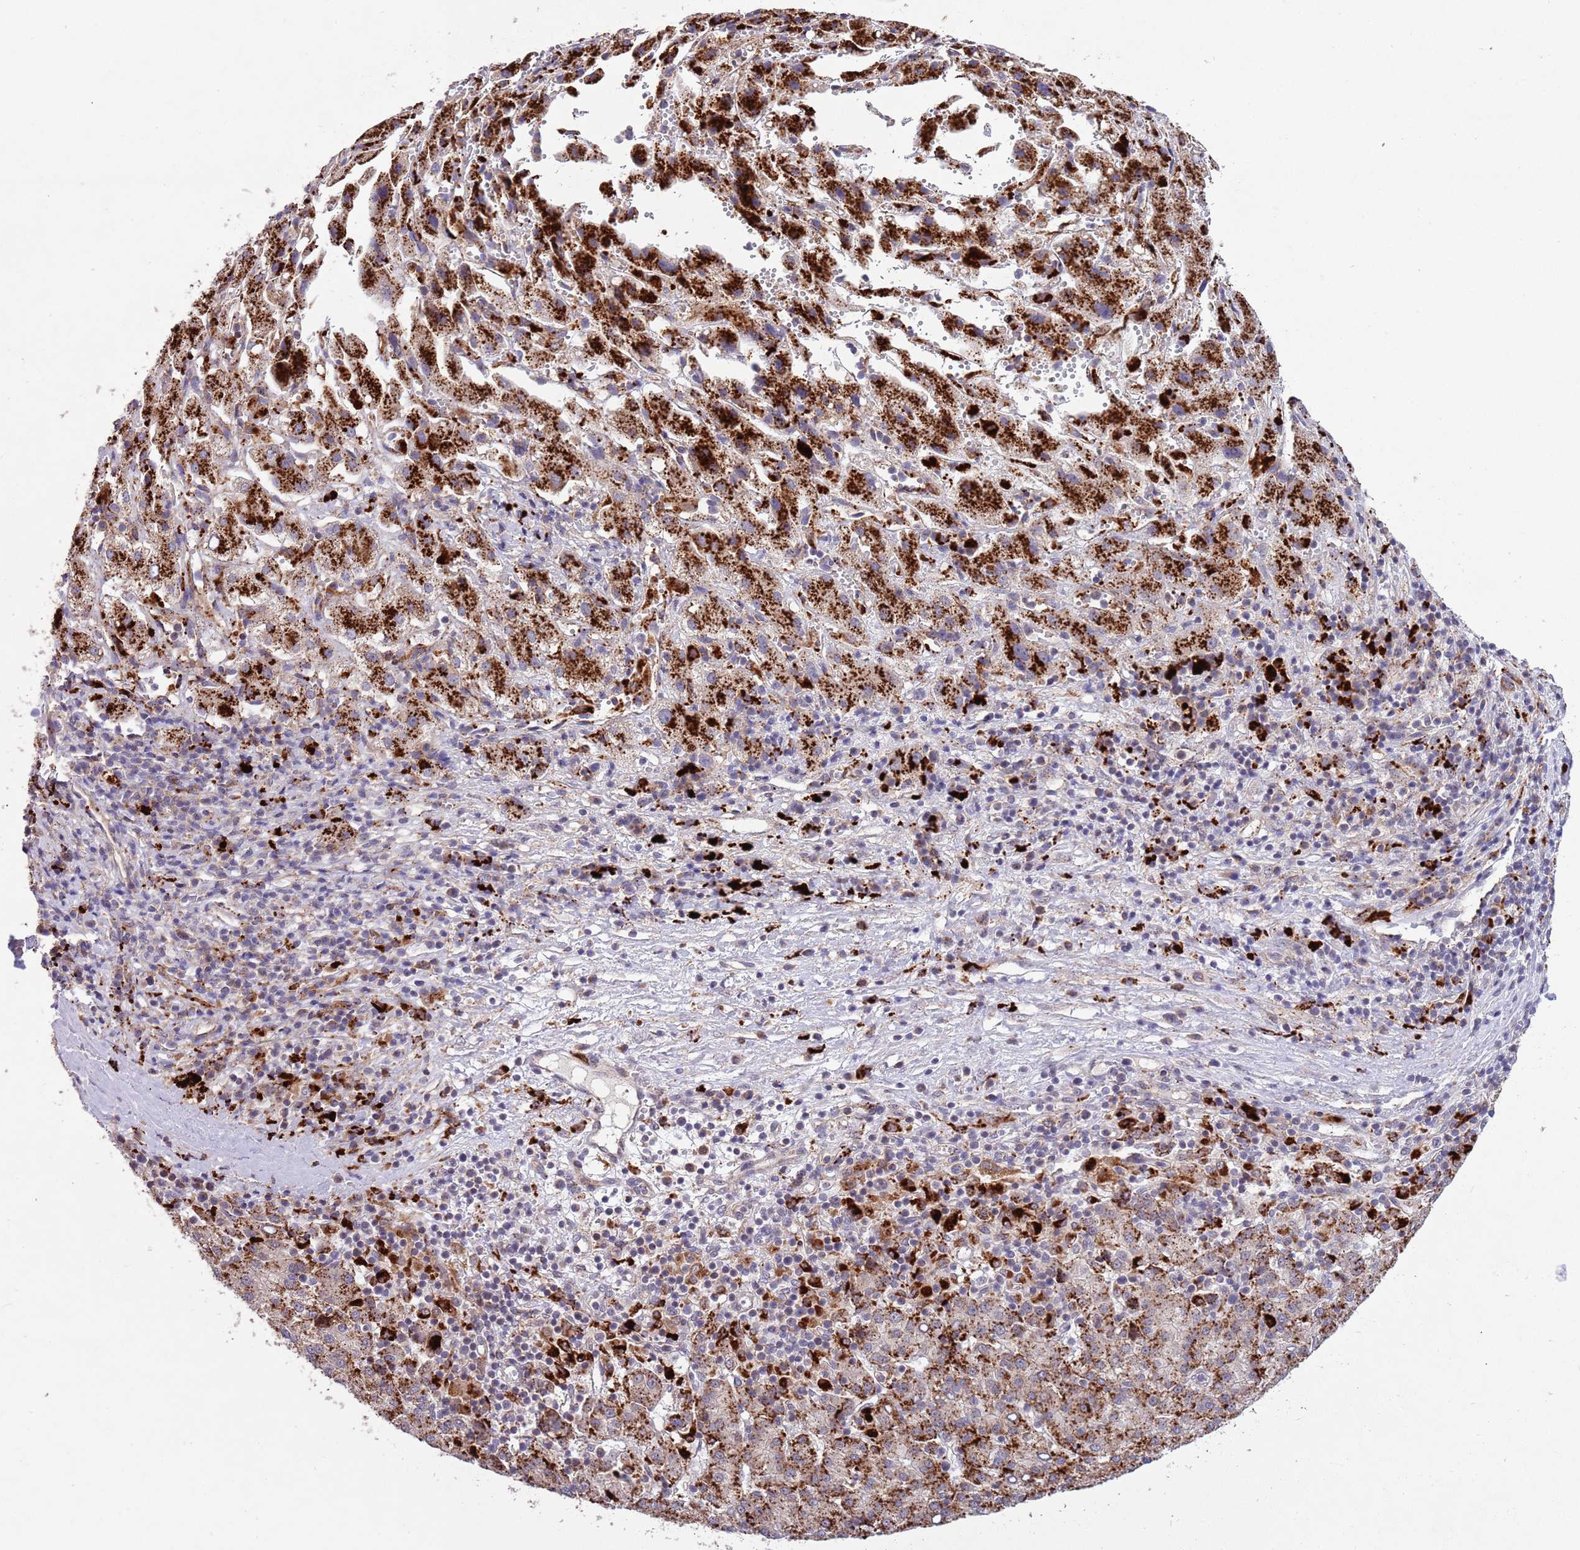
{"staining": {"intensity": "strong", "quantity": ">75%", "location": "cytoplasmic/membranous"}, "tissue": "liver cancer", "cell_type": "Tumor cells", "image_type": "cancer", "snomed": [{"axis": "morphology", "description": "Carcinoma, Hepatocellular, NOS"}, {"axis": "topography", "description": "Liver"}], "caption": "Immunohistochemical staining of hepatocellular carcinoma (liver) demonstrates high levels of strong cytoplasmic/membranous expression in approximately >75% of tumor cells. (DAB (3,3'-diaminobenzidine) = brown stain, brightfield microscopy at high magnification).", "gene": "TRIM27", "patient": {"sex": "female", "age": 58}}